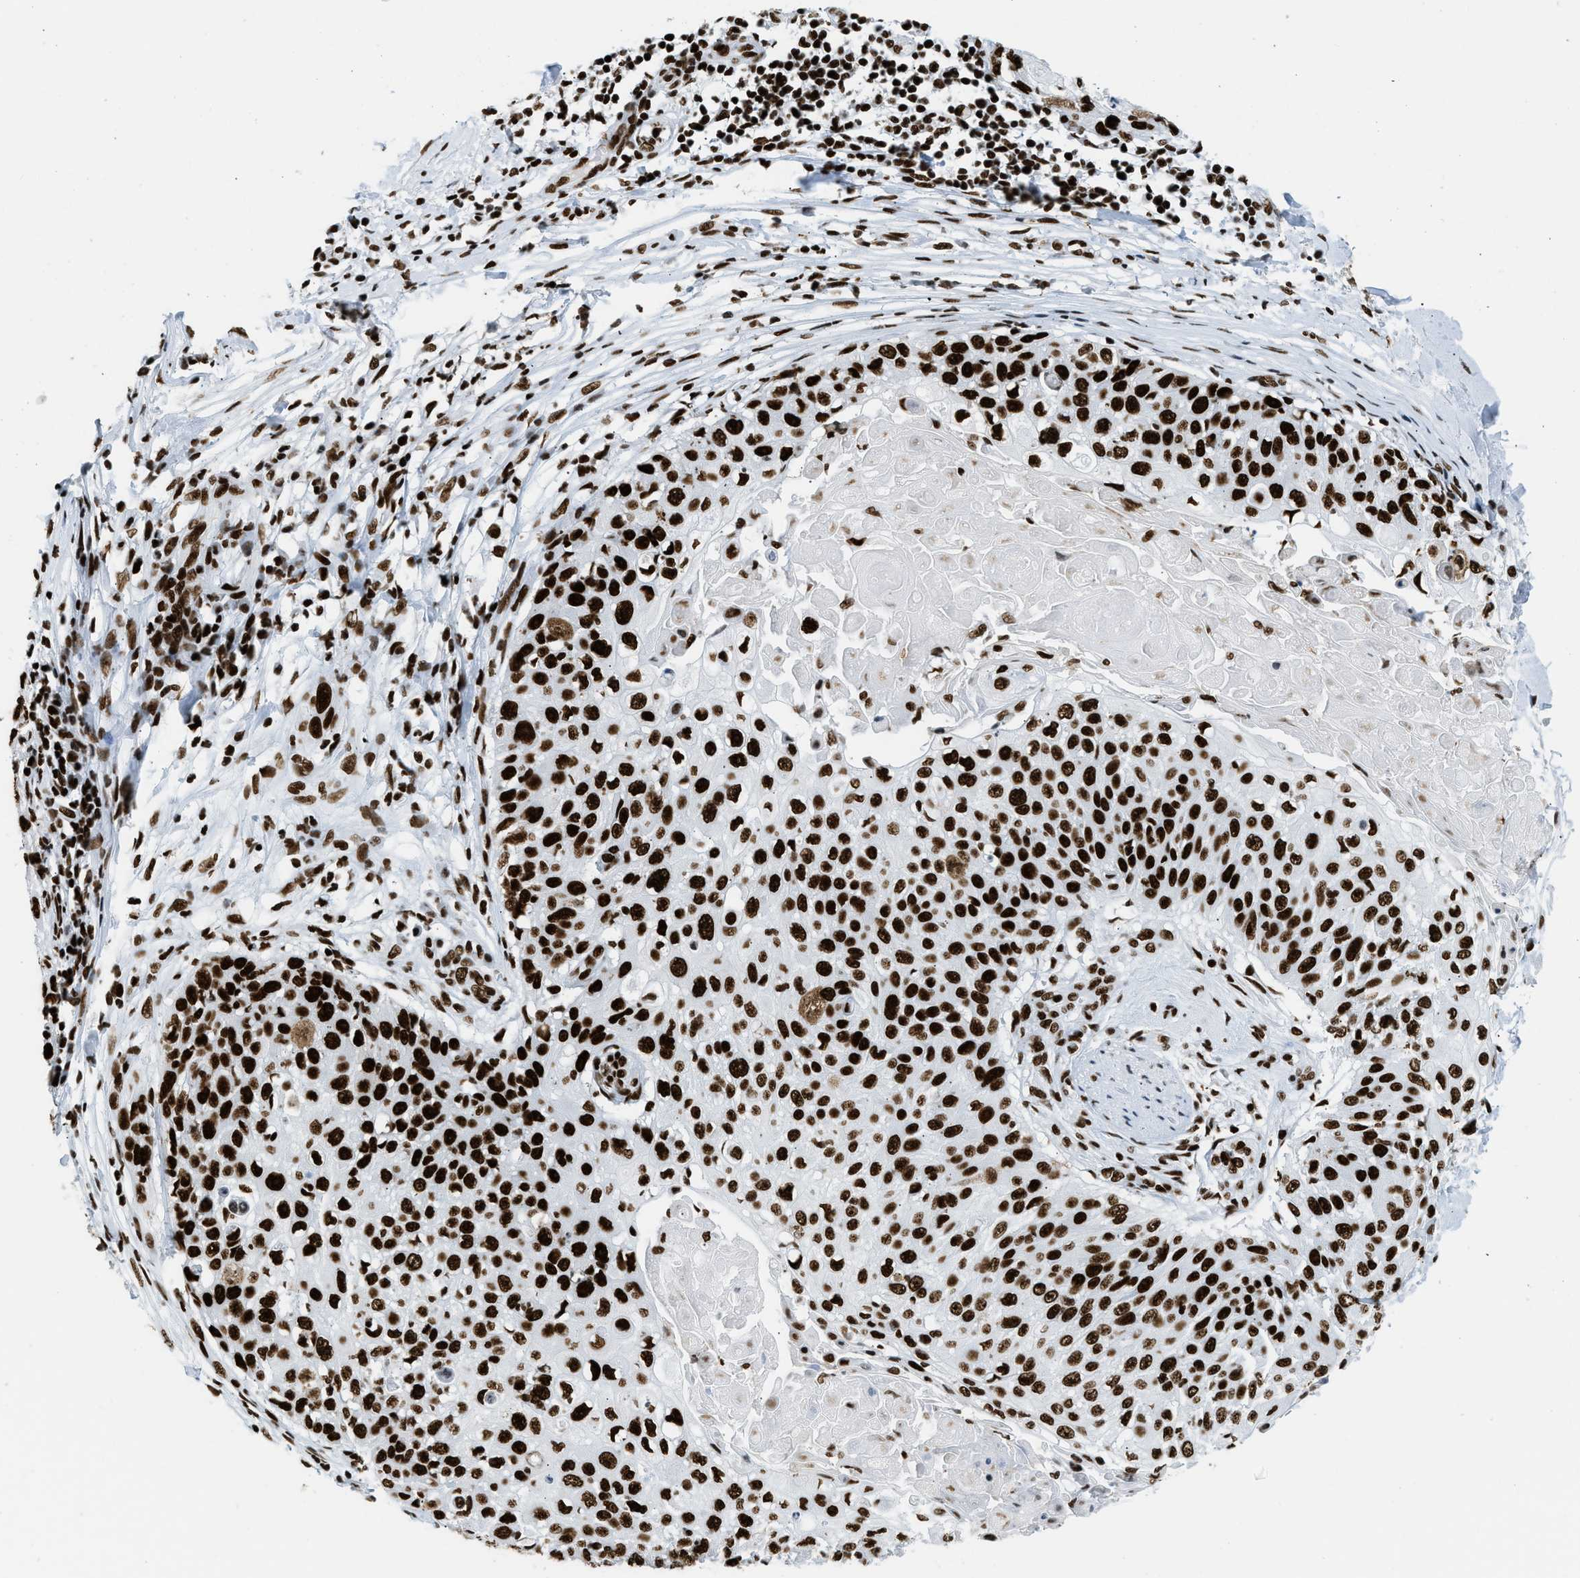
{"staining": {"intensity": "strong", "quantity": ">75%", "location": "nuclear"}, "tissue": "skin cancer", "cell_type": "Tumor cells", "image_type": "cancer", "snomed": [{"axis": "morphology", "description": "Squamous cell carcinoma, NOS"}, {"axis": "topography", "description": "Skin"}], "caption": "Skin cancer (squamous cell carcinoma) tissue shows strong nuclear staining in about >75% of tumor cells", "gene": "PIF1", "patient": {"sex": "male", "age": 86}}